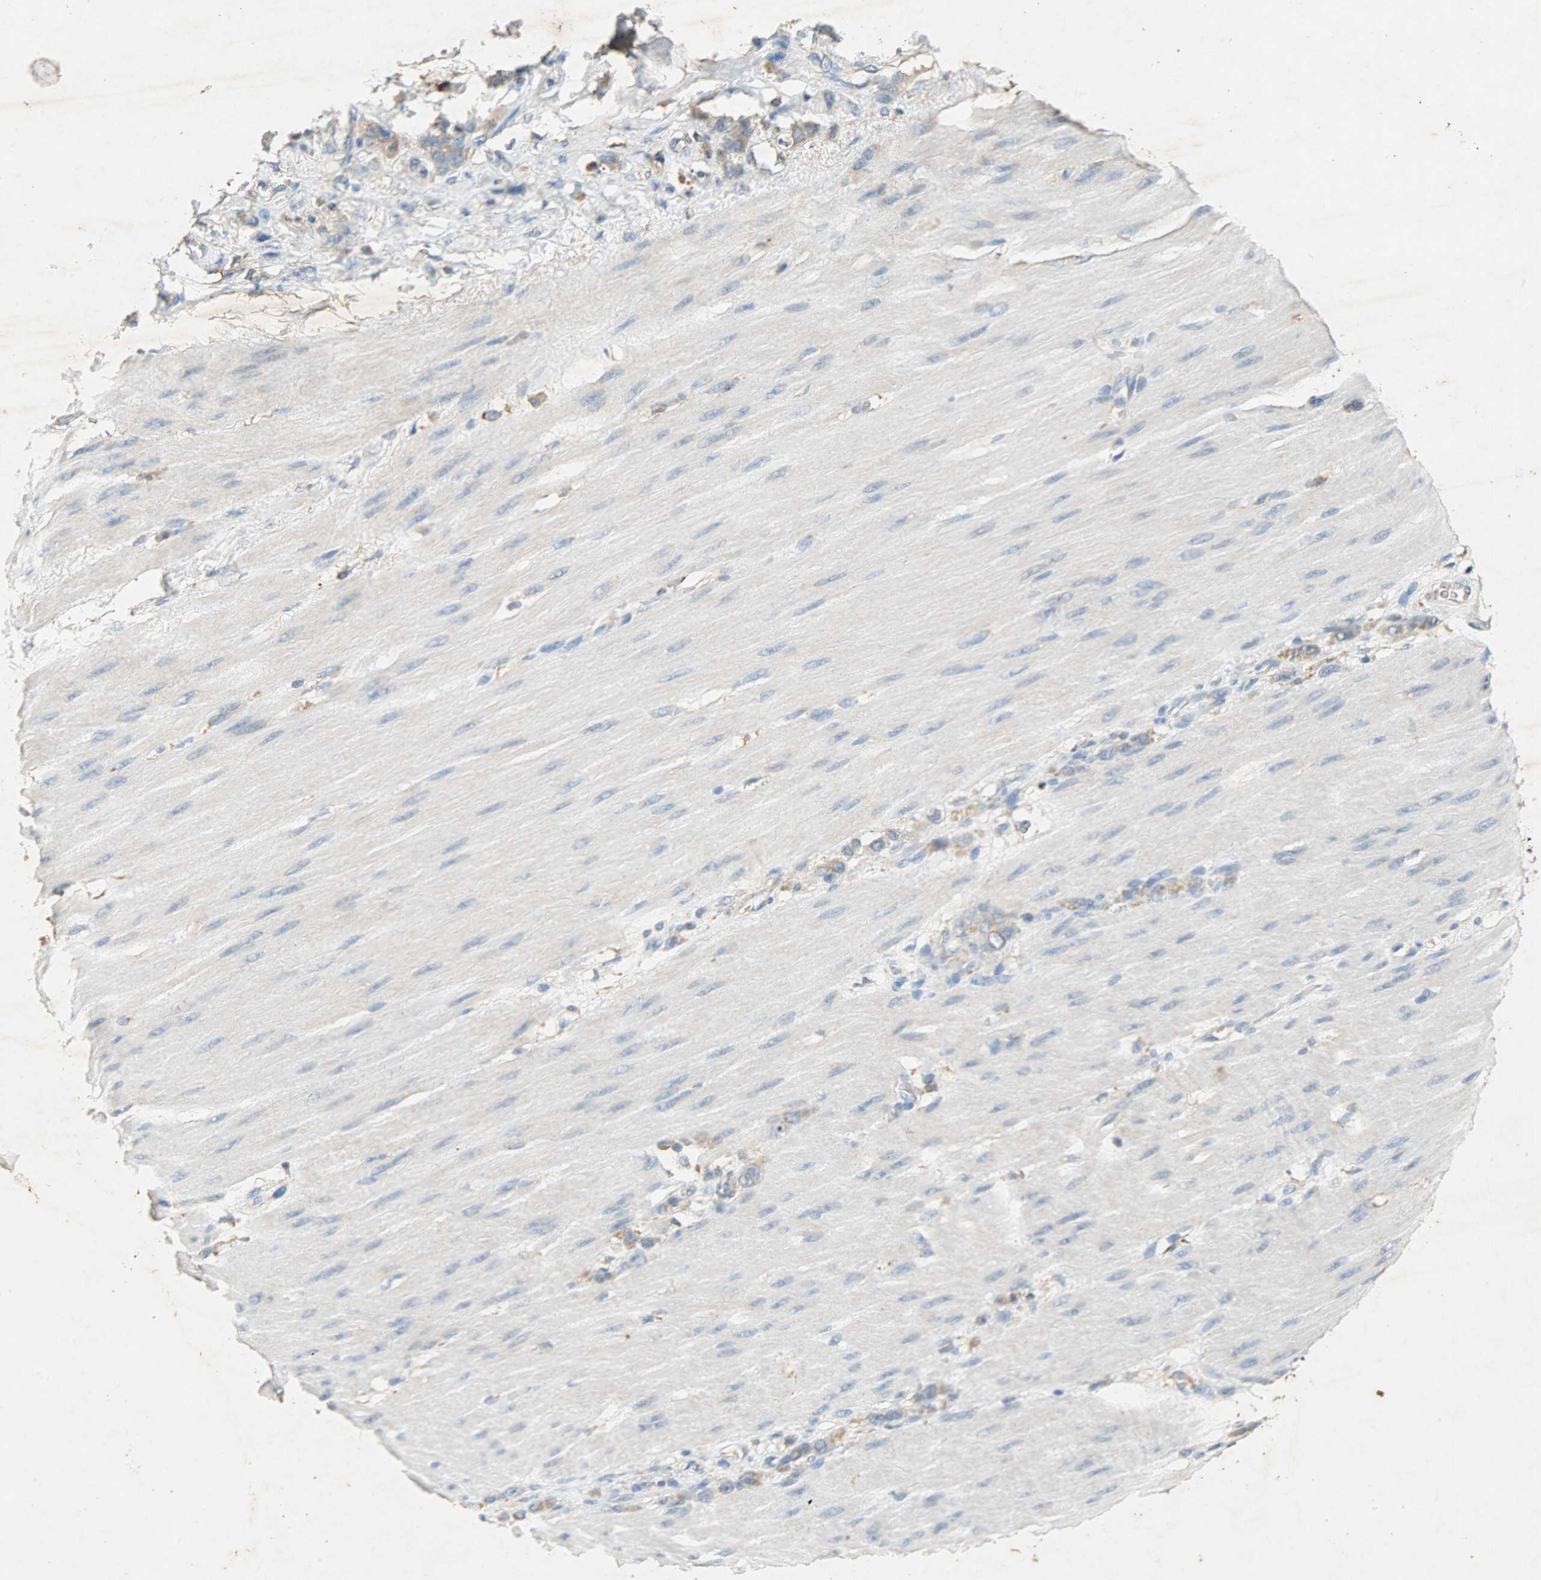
{"staining": {"intensity": "moderate", "quantity": ">75%", "location": "cytoplasmic/membranous"}, "tissue": "stomach cancer", "cell_type": "Tumor cells", "image_type": "cancer", "snomed": [{"axis": "morphology", "description": "Adenocarcinoma, NOS"}, {"axis": "topography", "description": "Stomach"}], "caption": "IHC image of stomach adenocarcinoma stained for a protein (brown), which exhibits medium levels of moderate cytoplasmic/membranous positivity in about >75% of tumor cells.", "gene": "HSPA5", "patient": {"sex": "male", "age": 82}}